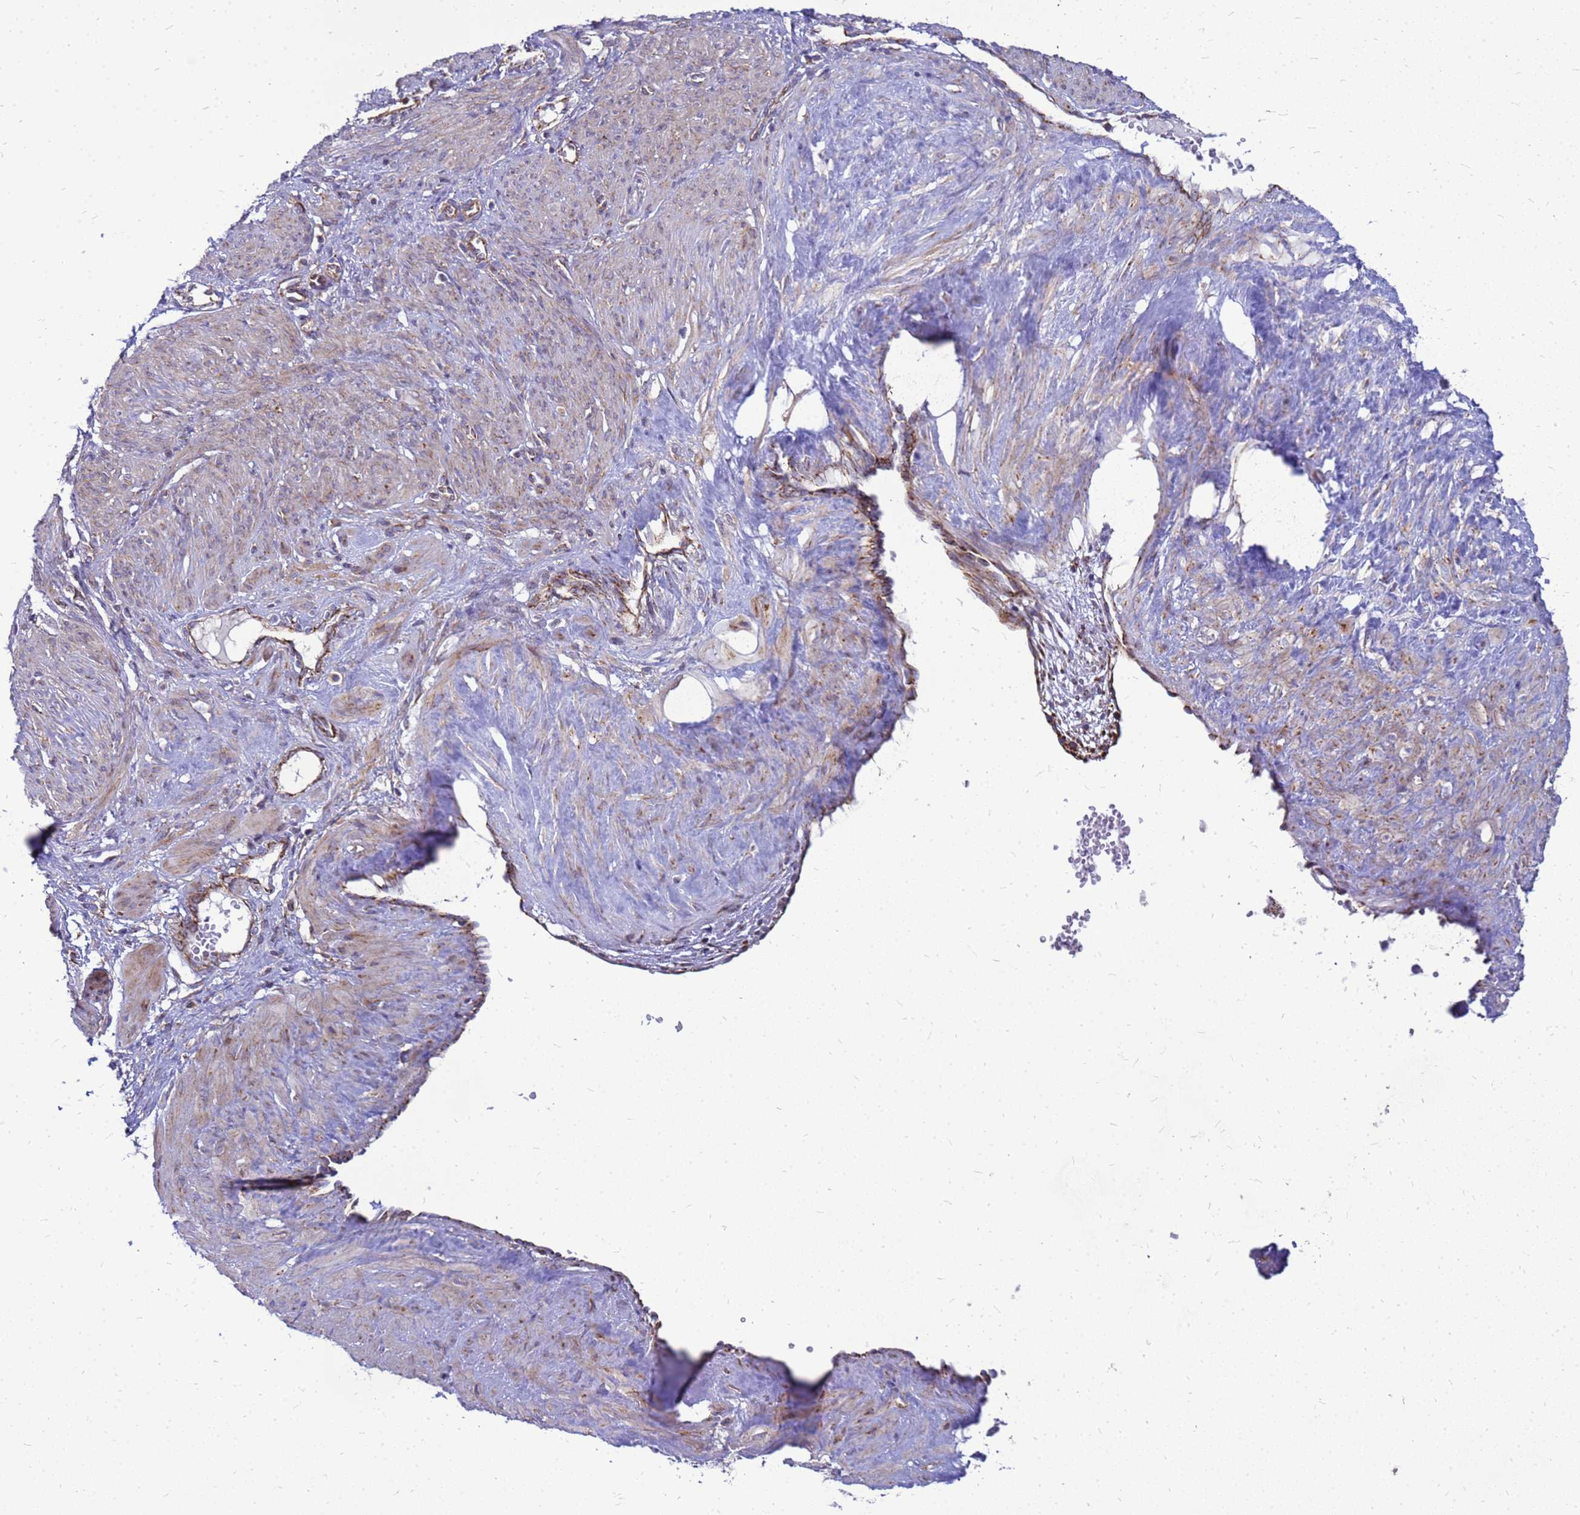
{"staining": {"intensity": "strong", "quantity": "25%-75%", "location": "cytoplasmic/membranous"}, "tissue": "smooth muscle", "cell_type": "Smooth muscle cells", "image_type": "normal", "snomed": [{"axis": "morphology", "description": "Normal tissue, NOS"}, {"axis": "topography", "description": "Endometrium"}], "caption": "Protein staining shows strong cytoplasmic/membranous expression in approximately 25%-75% of smooth muscle cells in unremarkable smooth muscle. (Brightfield microscopy of DAB IHC at high magnification).", "gene": "FSTL4", "patient": {"sex": "female", "age": 33}}